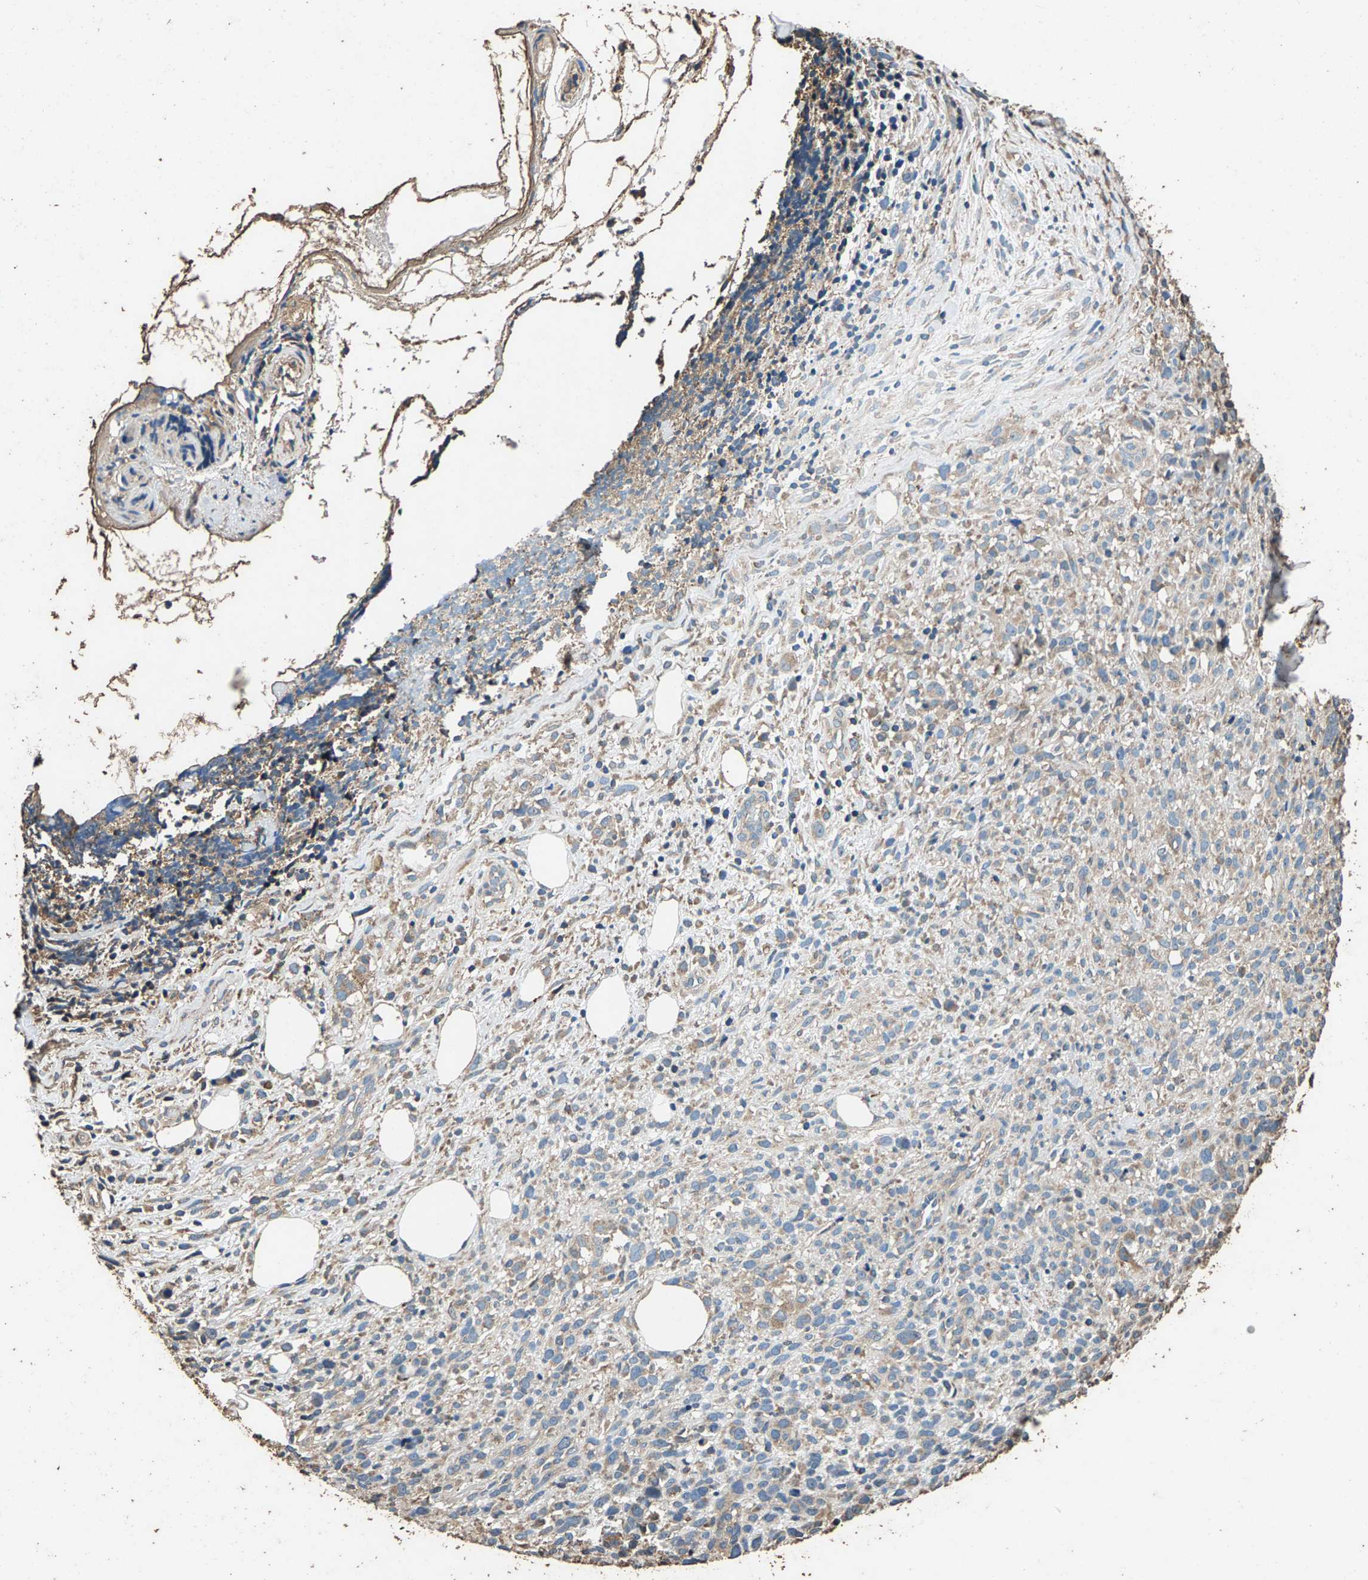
{"staining": {"intensity": "weak", "quantity": "<25%", "location": "cytoplasmic/membranous"}, "tissue": "melanoma", "cell_type": "Tumor cells", "image_type": "cancer", "snomed": [{"axis": "morphology", "description": "Malignant melanoma, NOS"}, {"axis": "topography", "description": "Skin"}], "caption": "Histopathology image shows no significant protein expression in tumor cells of malignant melanoma.", "gene": "MRPL27", "patient": {"sex": "female", "age": 55}}